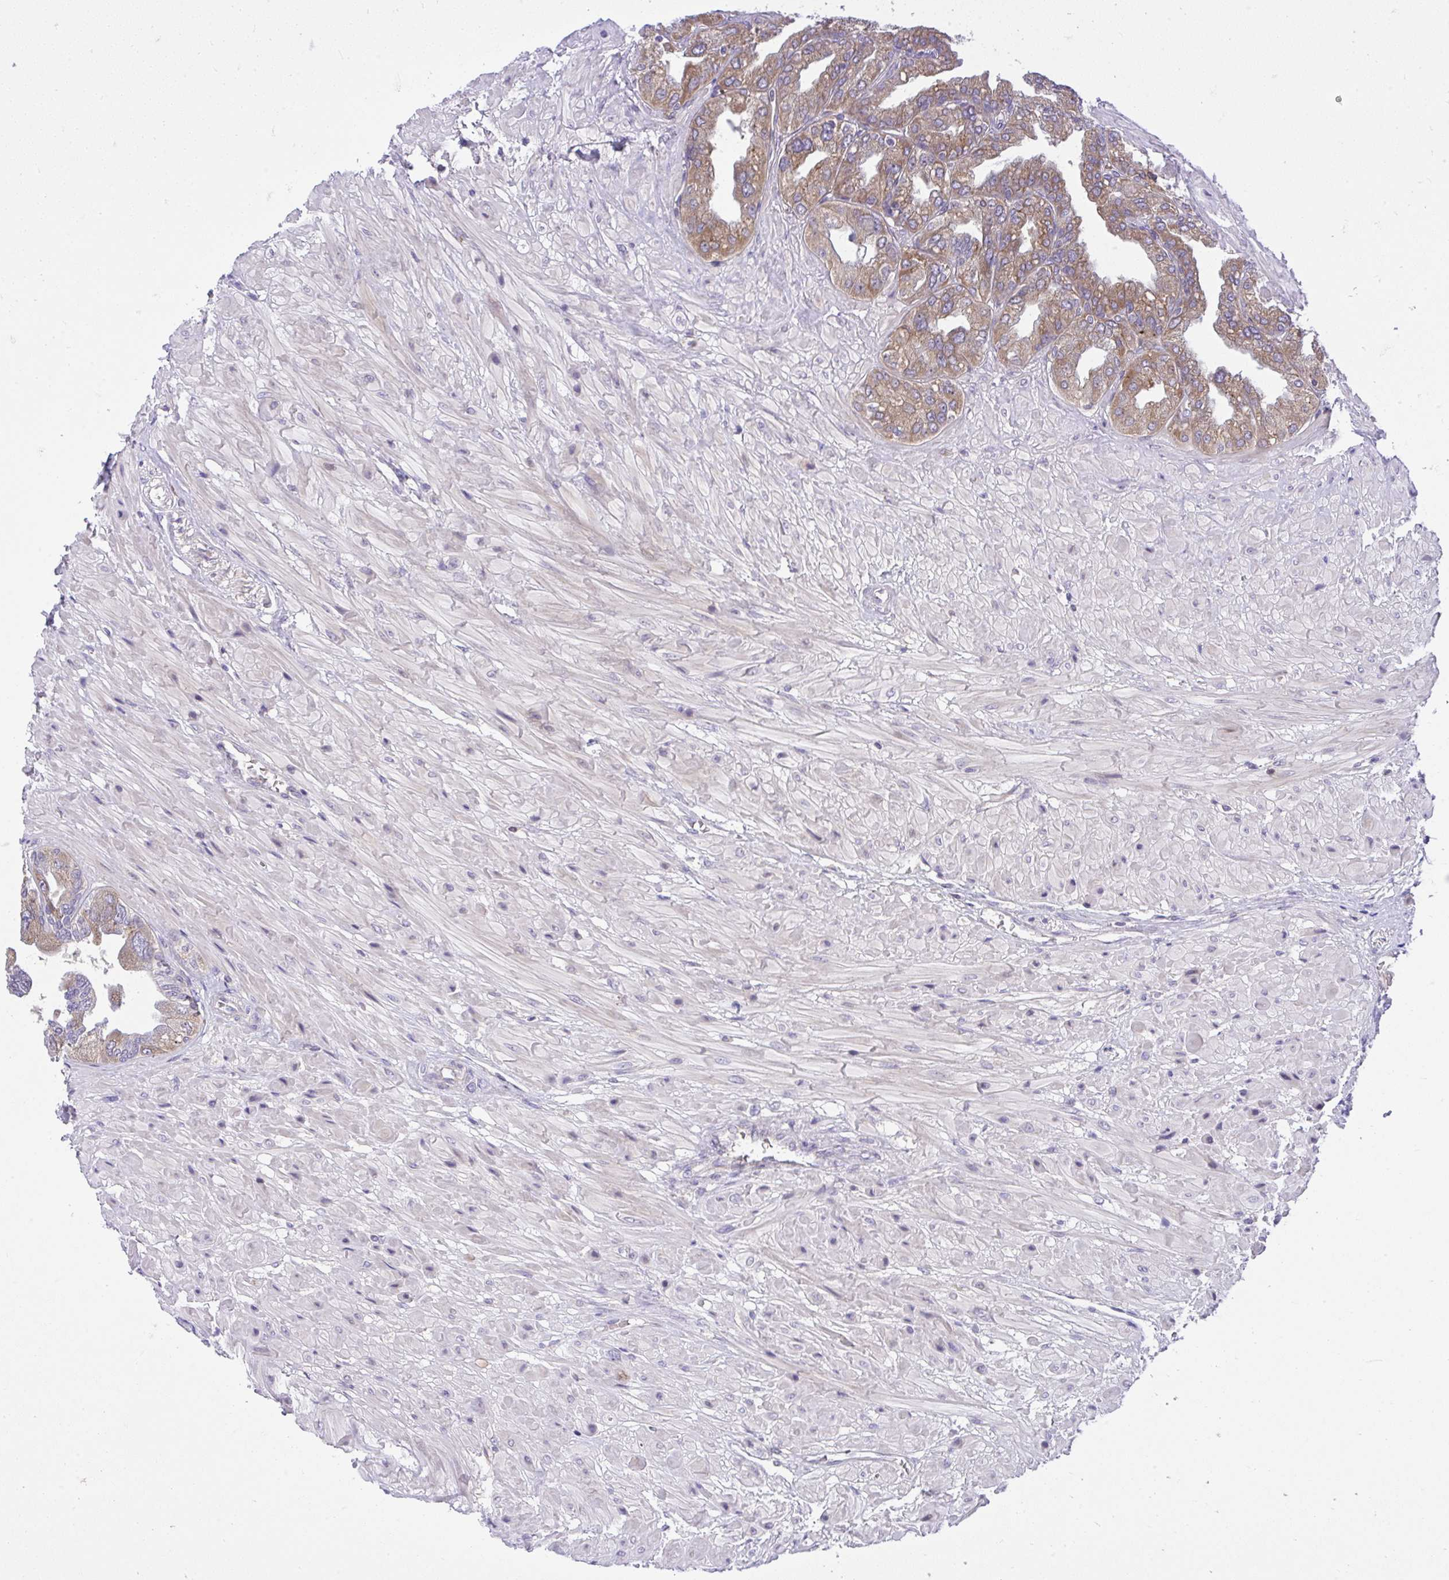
{"staining": {"intensity": "moderate", "quantity": ">75%", "location": "cytoplasmic/membranous"}, "tissue": "seminal vesicle", "cell_type": "Glandular cells", "image_type": "normal", "snomed": [{"axis": "morphology", "description": "Normal tissue, NOS"}, {"axis": "topography", "description": "Seminal veicle"}], "caption": "Seminal vesicle stained for a protein reveals moderate cytoplasmic/membranous positivity in glandular cells. The protein of interest is shown in brown color, while the nuclei are stained blue.", "gene": "CHIA", "patient": {"sex": "male", "age": 55}}